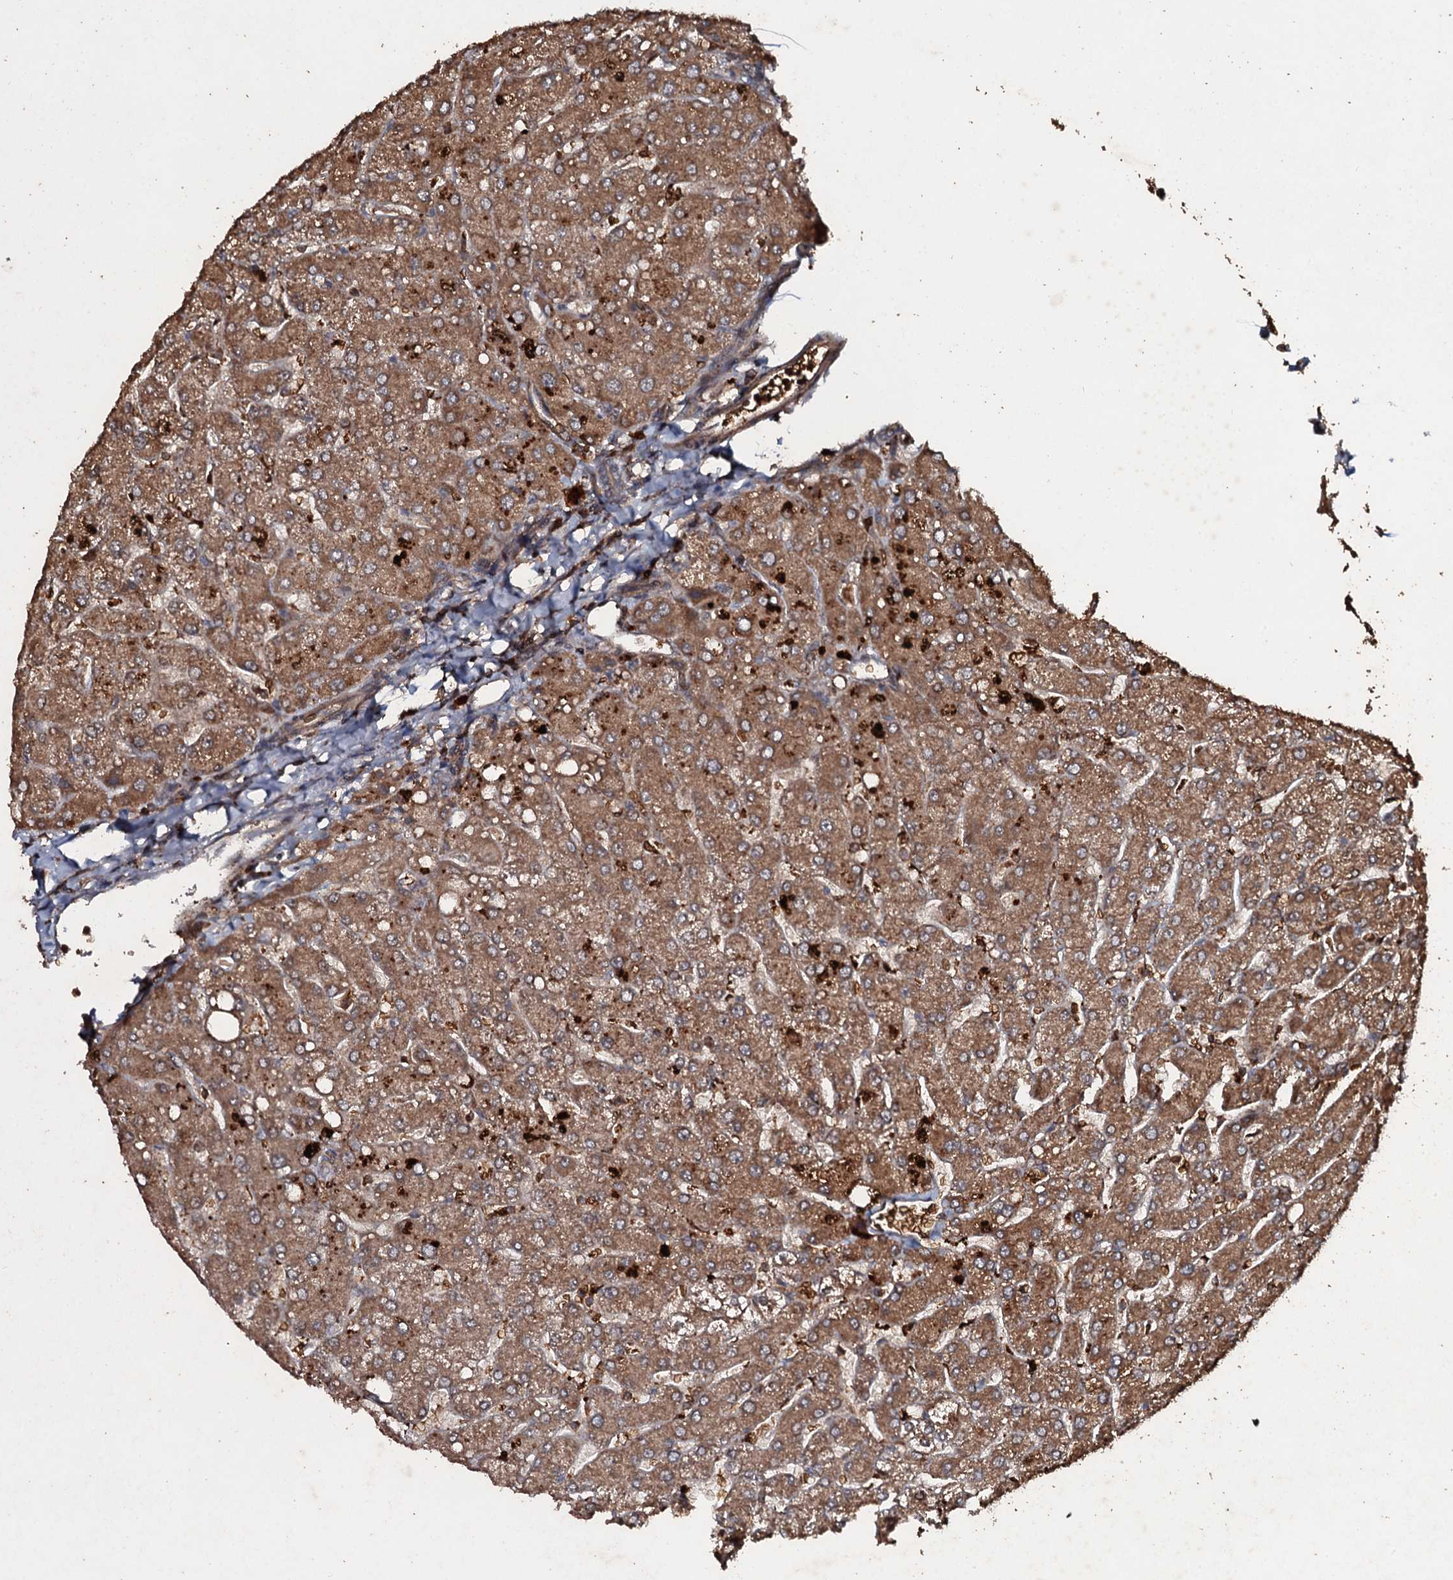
{"staining": {"intensity": "moderate", "quantity": ">75%", "location": "cytoplasmic/membranous"}, "tissue": "liver", "cell_type": "Cholangiocytes", "image_type": "normal", "snomed": [{"axis": "morphology", "description": "Normal tissue, NOS"}, {"axis": "topography", "description": "Liver"}], "caption": "An immunohistochemistry (IHC) micrograph of normal tissue is shown. Protein staining in brown labels moderate cytoplasmic/membranous positivity in liver within cholangiocytes. The staining is performed using DAB (3,3'-diaminobenzidine) brown chromogen to label protein expression. The nuclei are counter-stained blue using hematoxylin.", "gene": "ADGRG3", "patient": {"sex": "male", "age": 55}}